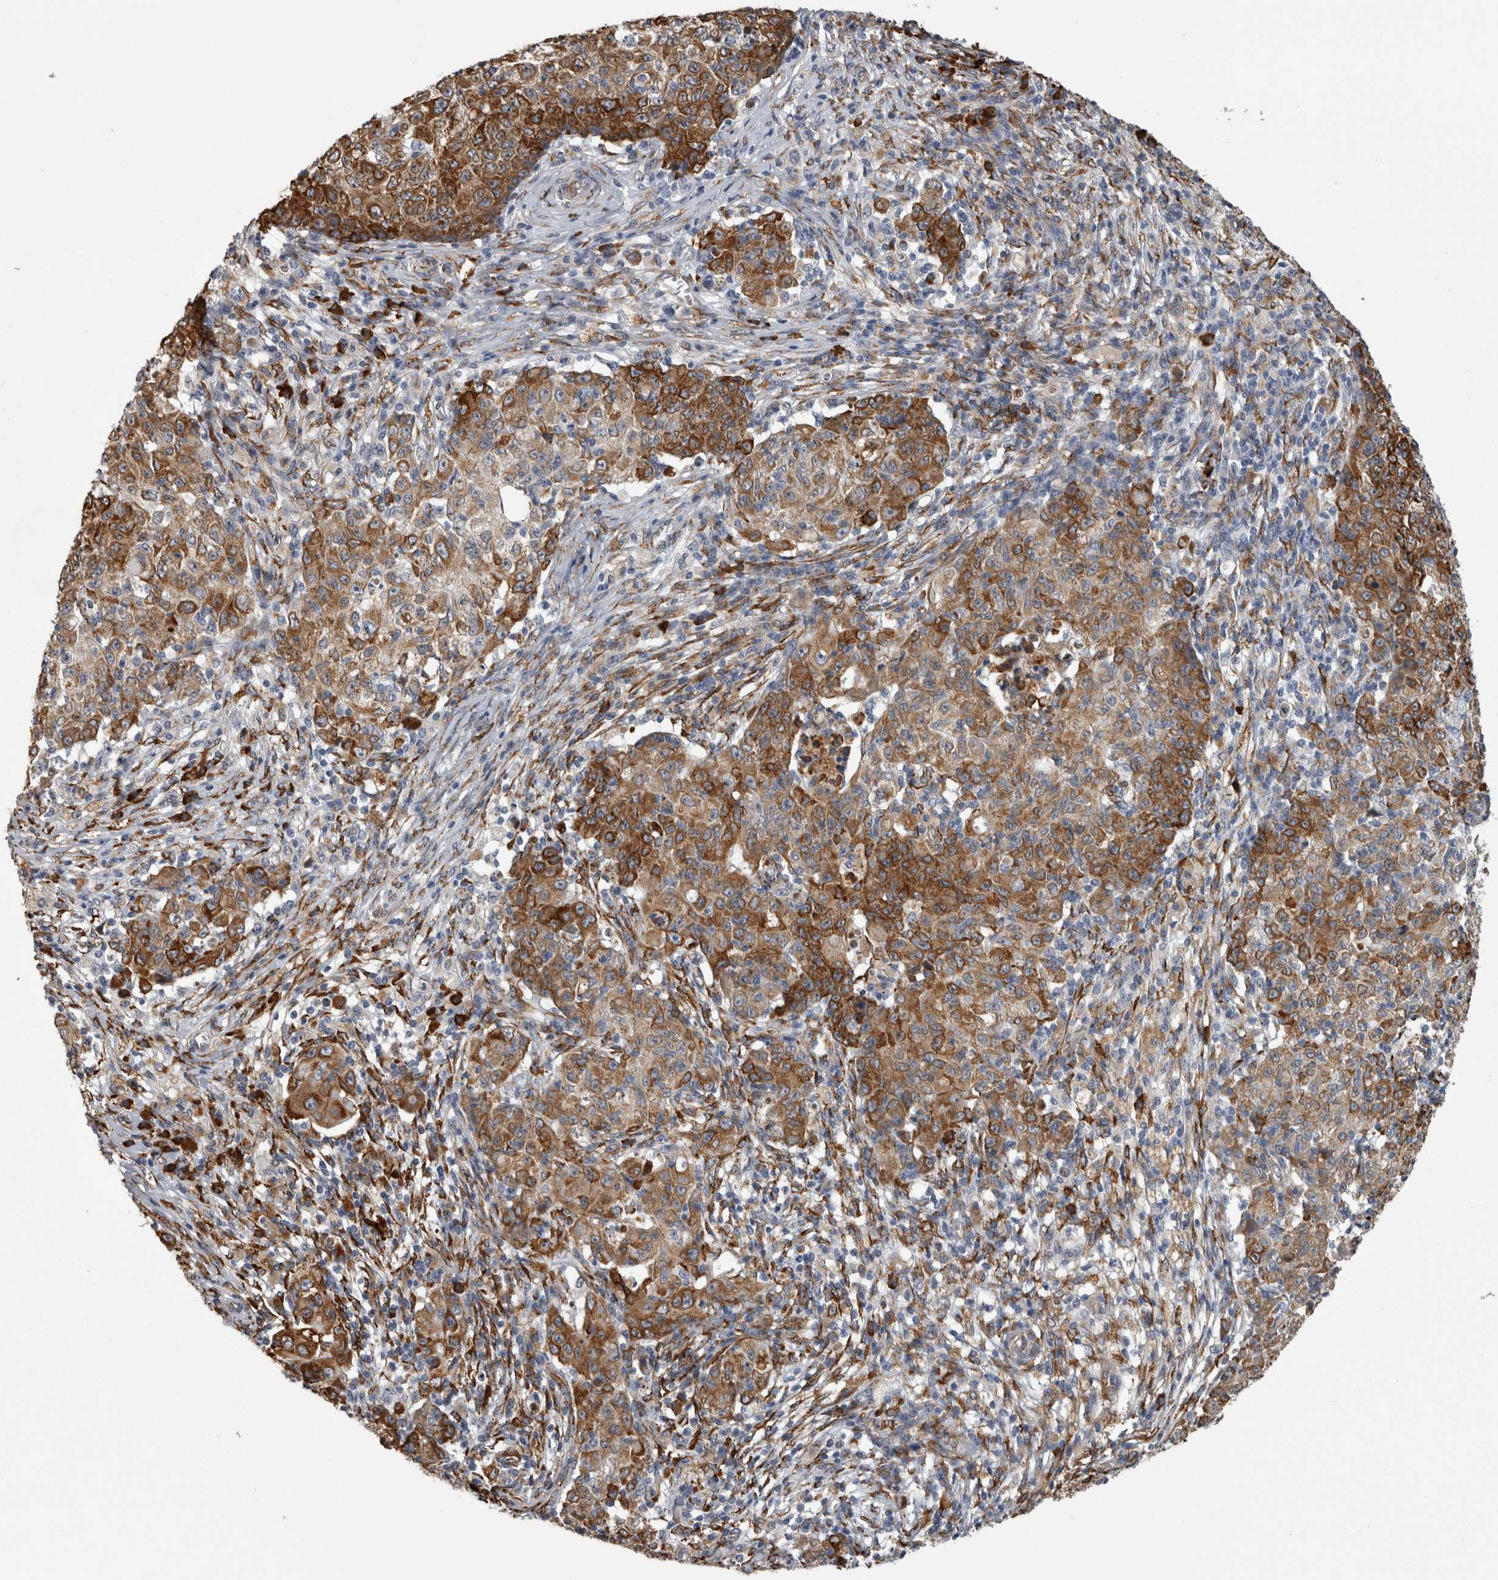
{"staining": {"intensity": "strong", "quantity": ">75%", "location": "cytoplasmic/membranous"}, "tissue": "ovarian cancer", "cell_type": "Tumor cells", "image_type": "cancer", "snomed": [{"axis": "morphology", "description": "Carcinoma, endometroid"}, {"axis": "topography", "description": "Ovary"}], "caption": "The photomicrograph exhibits a brown stain indicating the presence of a protein in the cytoplasmic/membranous of tumor cells in endometroid carcinoma (ovarian). The staining was performed using DAB to visualize the protein expression in brown, while the nuclei were stained in blue with hematoxylin (Magnification: 20x).", "gene": "FHIP2B", "patient": {"sex": "female", "age": 42}}